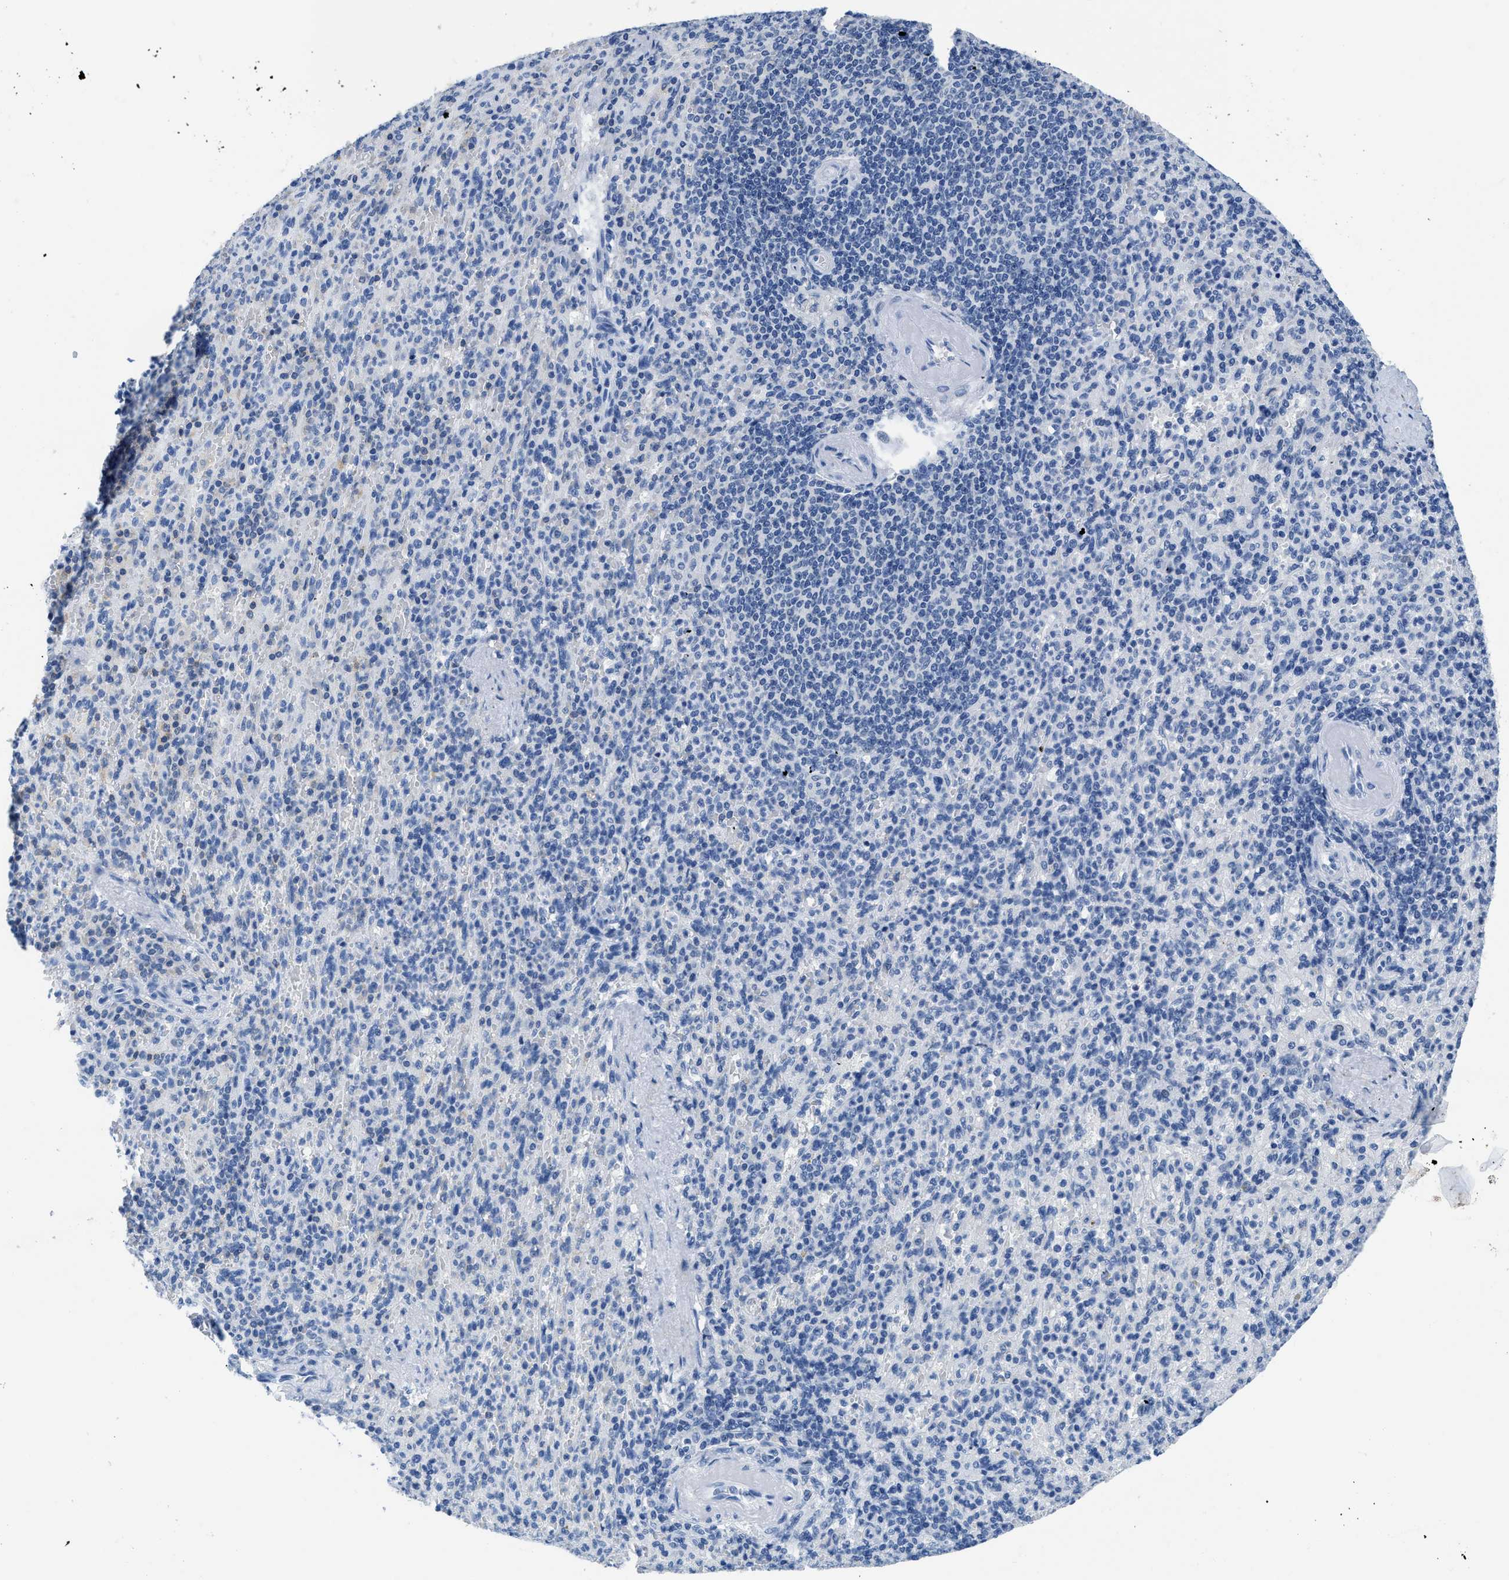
{"staining": {"intensity": "negative", "quantity": "none", "location": "none"}, "tissue": "spleen", "cell_type": "Cells in red pulp", "image_type": "normal", "snomed": [{"axis": "morphology", "description": "Normal tissue, NOS"}, {"axis": "topography", "description": "Spleen"}], "caption": "The micrograph demonstrates no staining of cells in red pulp in normal spleen. The staining is performed using DAB (3,3'-diaminobenzidine) brown chromogen with nuclei counter-stained in using hematoxylin.", "gene": "NFATC2", "patient": {"sex": "female", "age": 74}}